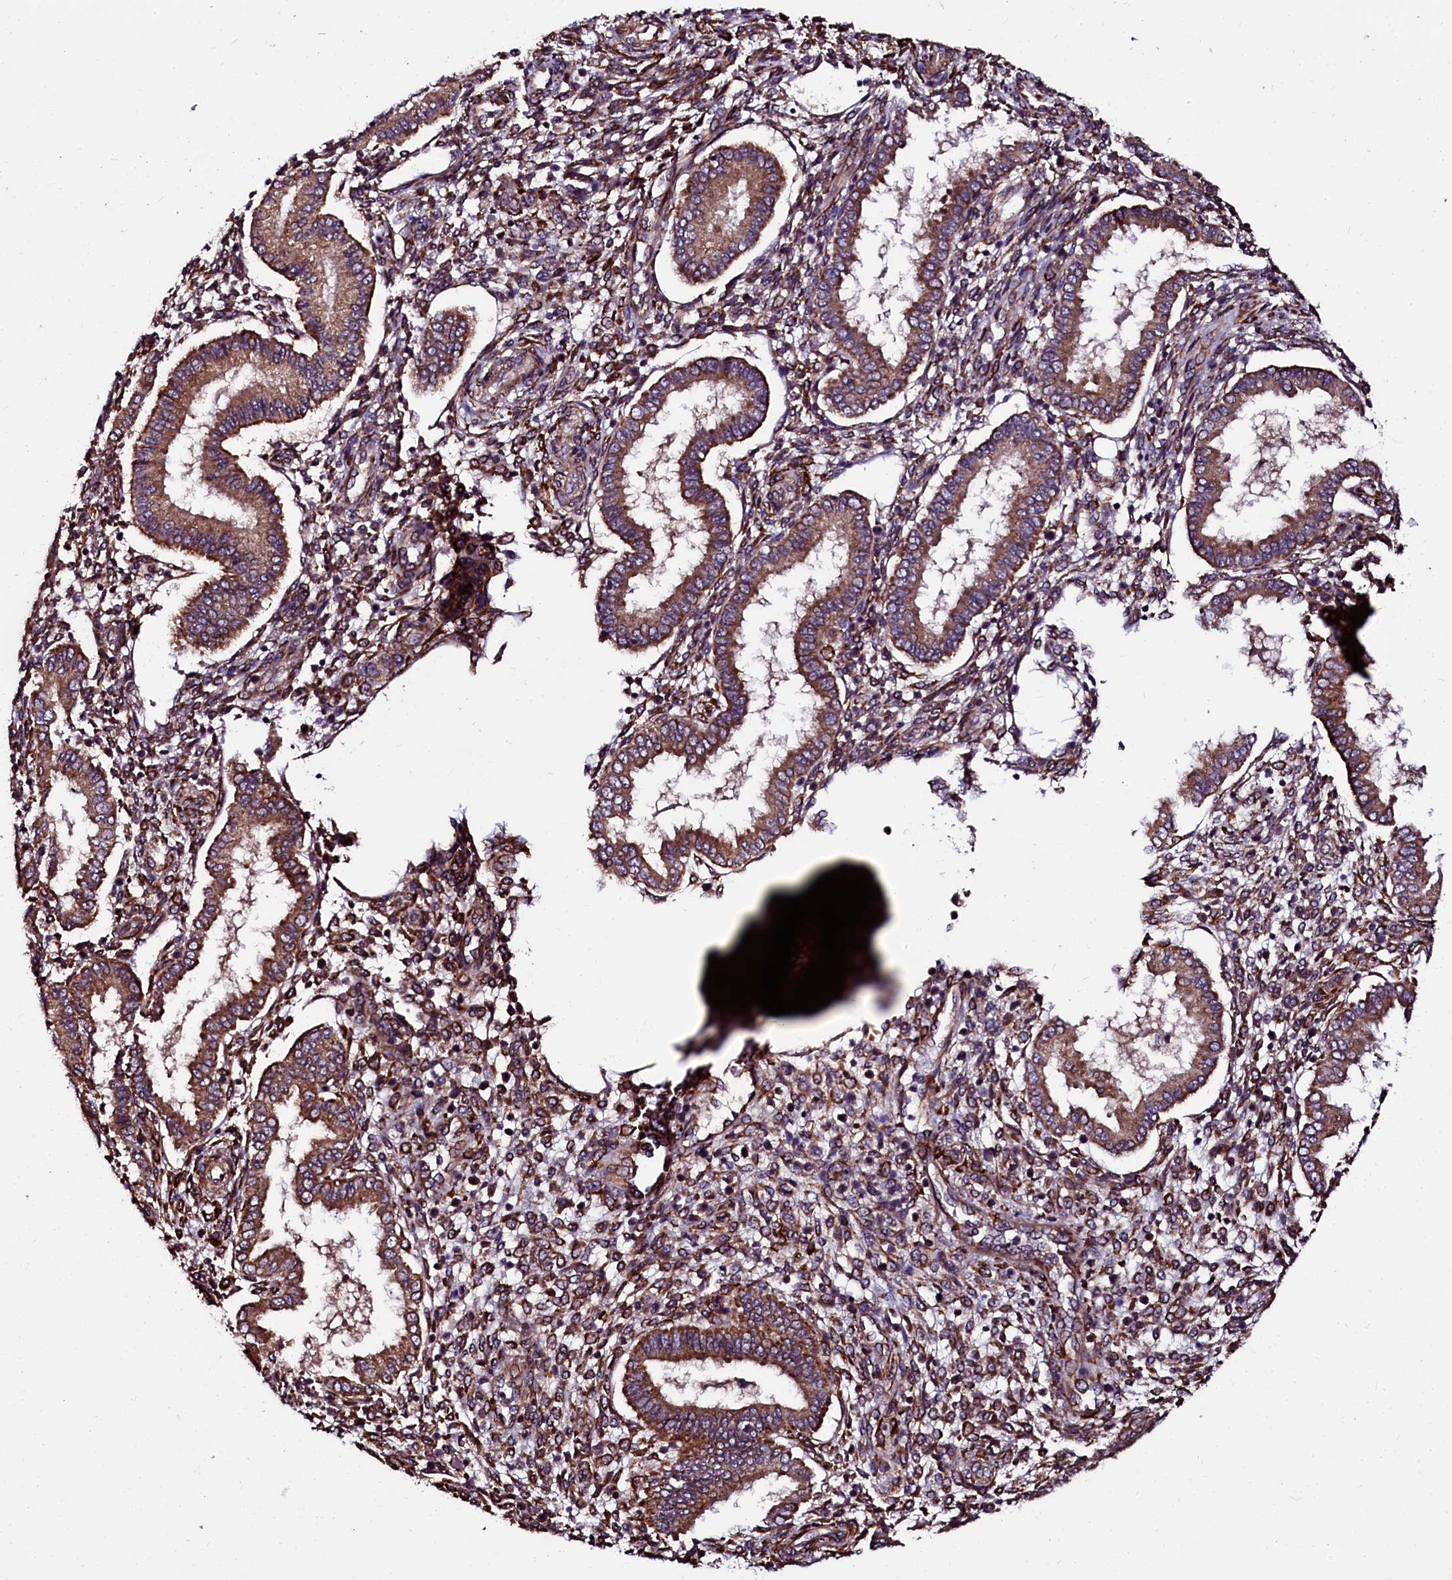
{"staining": {"intensity": "moderate", "quantity": ">75%", "location": "cytoplasmic/membranous"}, "tissue": "endometrium", "cell_type": "Cells in endometrial stroma", "image_type": "normal", "snomed": [{"axis": "morphology", "description": "Normal tissue, NOS"}, {"axis": "topography", "description": "Endometrium"}], "caption": "Cells in endometrial stroma reveal medium levels of moderate cytoplasmic/membranous expression in approximately >75% of cells in unremarkable endometrium.", "gene": "N4BP1", "patient": {"sex": "female", "age": 24}}